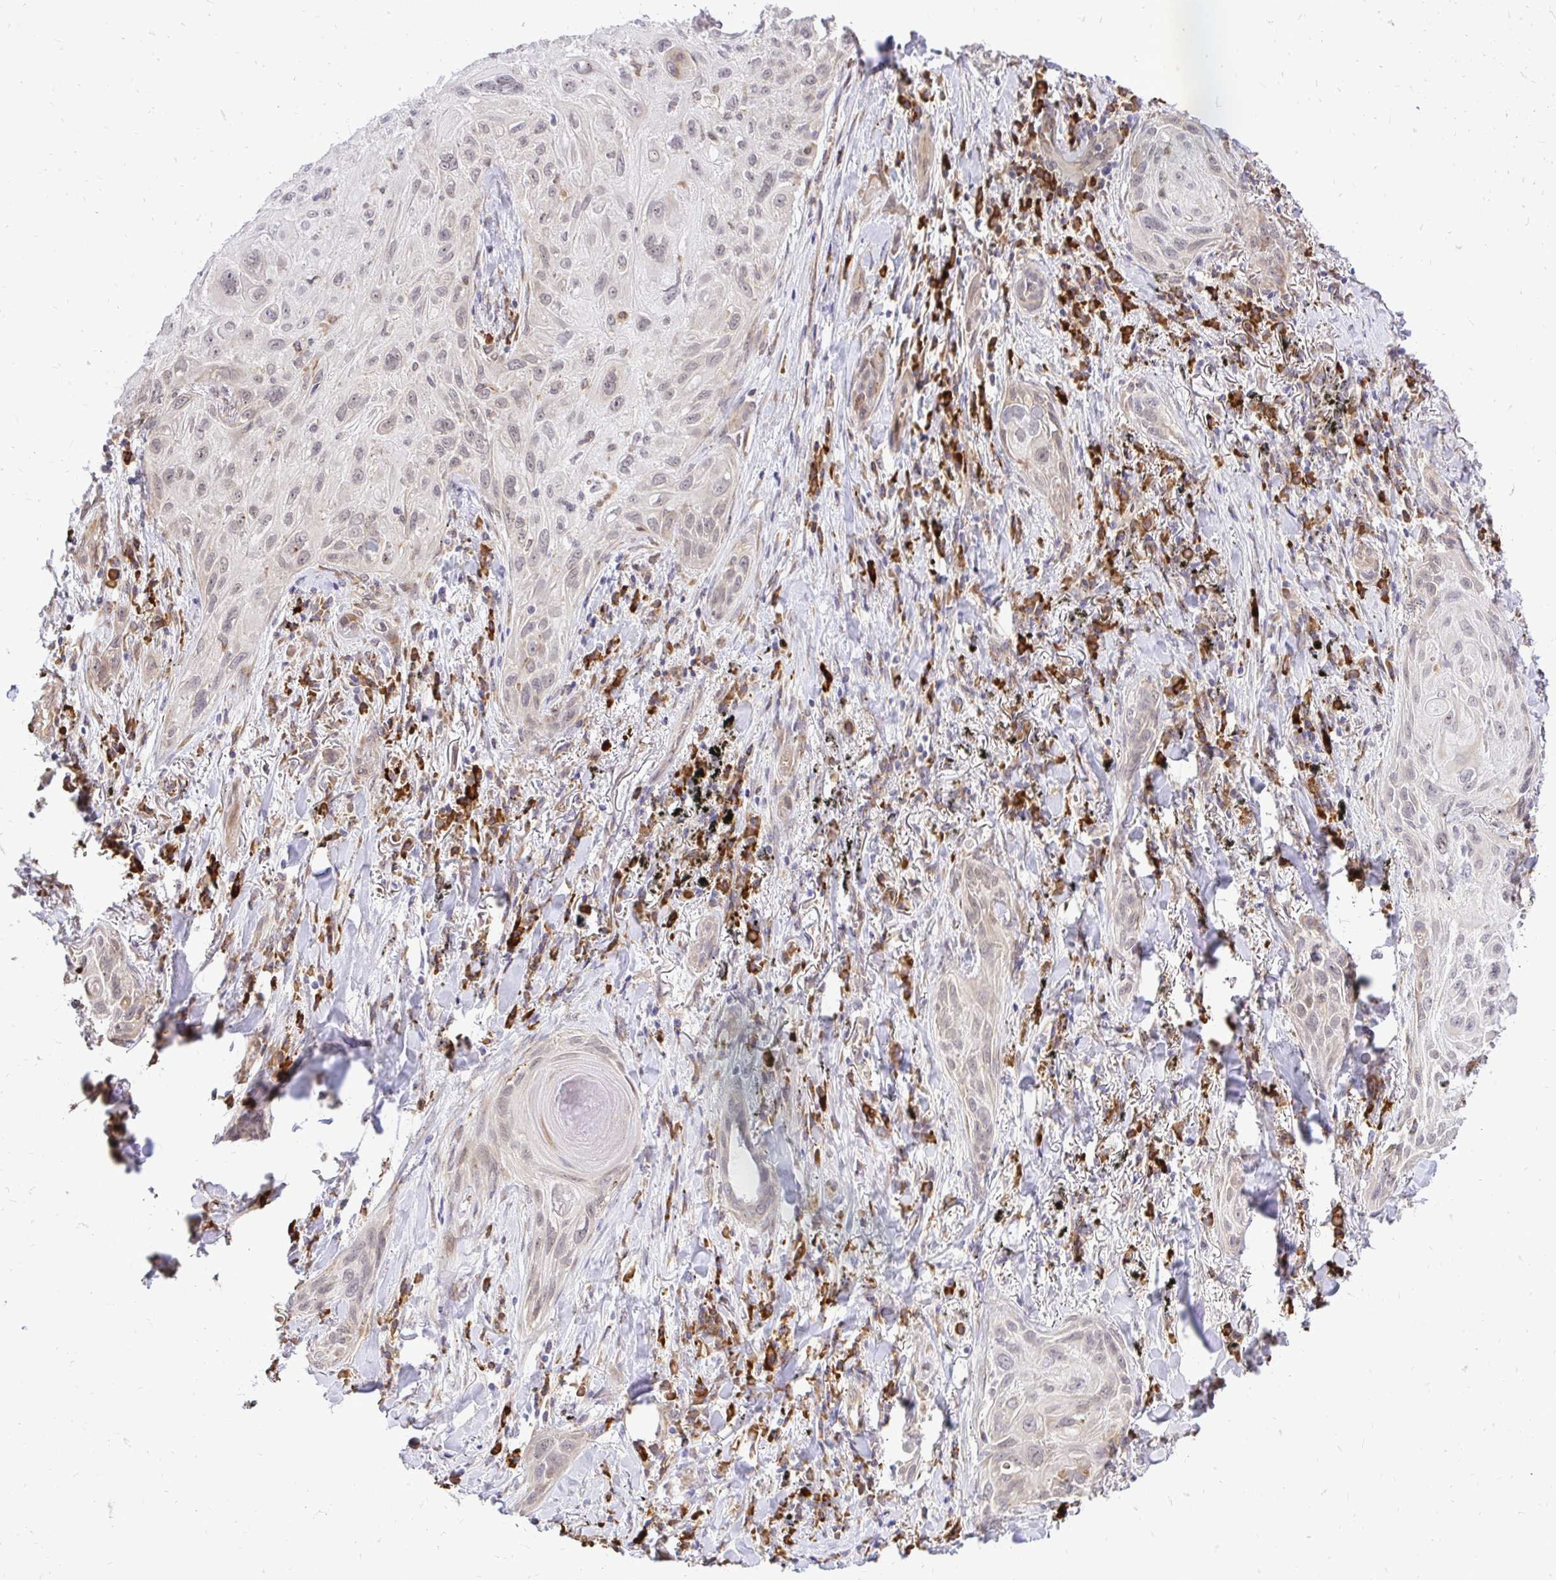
{"staining": {"intensity": "weak", "quantity": "25%-75%", "location": "cytoplasmic/membranous,nuclear"}, "tissue": "lung cancer", "cell_type": "Tumor cells", "image_type": "cancer", "snomed": [{"axis": "morphology", "description": "Squamous cell carcinoma, NOS"}, {"axis": "topography", "description": "Lung"}], "caption": "Immunohistochemical staining of squamous cell carcinoma (lung) exhibits low levels of weak cytoplasmic/membranous and nuclear protein positivity in approximately 25%-75% of tumor cells.", "gene": "NAALAD2", "patient": {"sex": "male", "age": 79}}